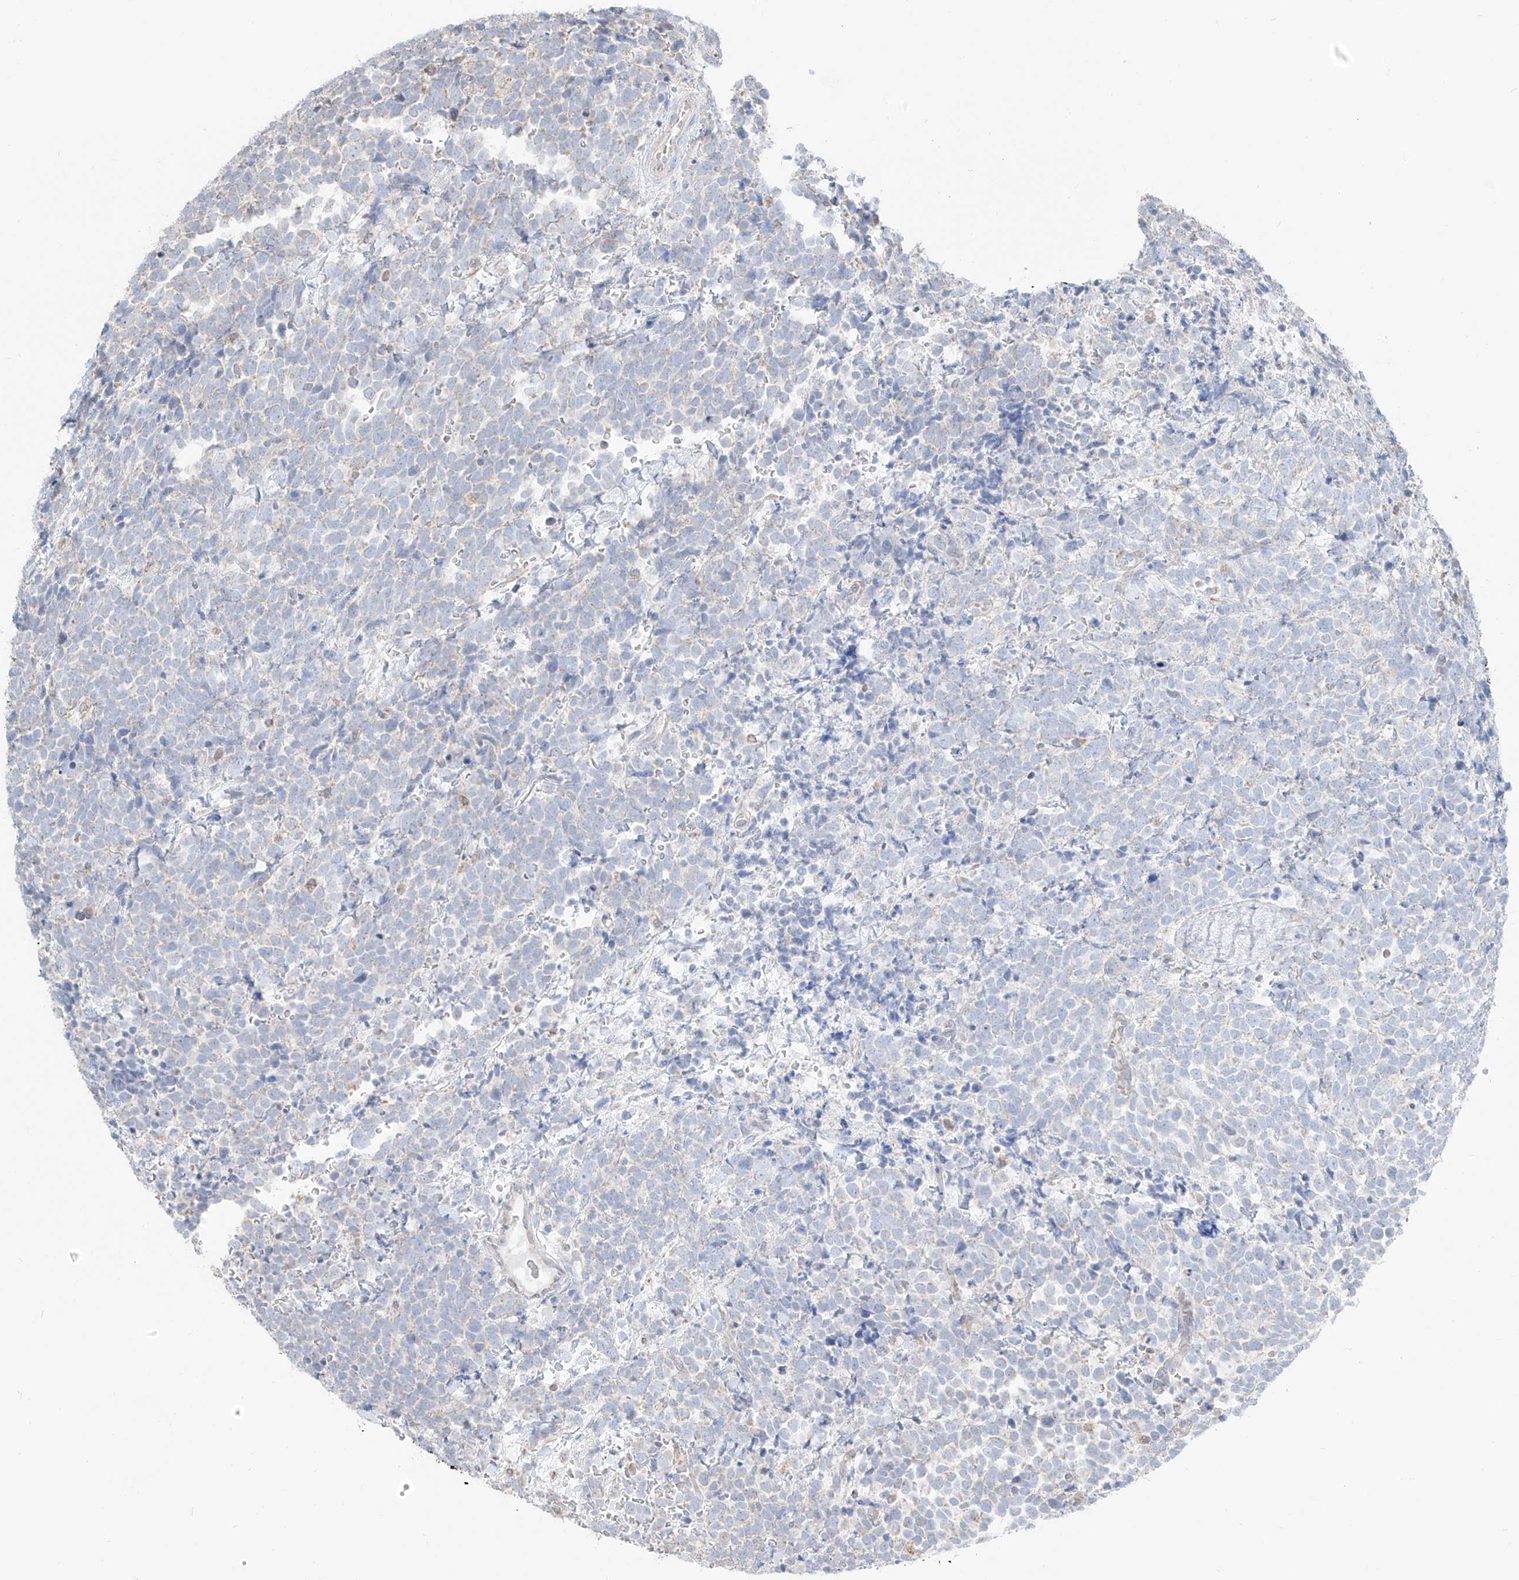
{"staining": {"intensity": "negative", "quantity": "none", "location": "none"}, "tissue": "urothelial cancer", "cell_type": "Tumor cells", "image_type": "cancer", "snomed": [{"axis": "morphology", "description": "Urothelial carcinoma, High grade"}, {"axis": "topography", "description": "Urinary bladder"}], "caption": "The IHC histopathology image has no significant expression in tumor cells of high-grade urothelial carcinoma tissue. The staining was performed using DAB (3,3'-diaminobenzidine) to visualize the protein expression in brown, while the nuclei were stained in blue with hematoxylin (Magnification: 20x).", "gene": "ETHE1", "patient": {"sex": "female", "age": 82}}